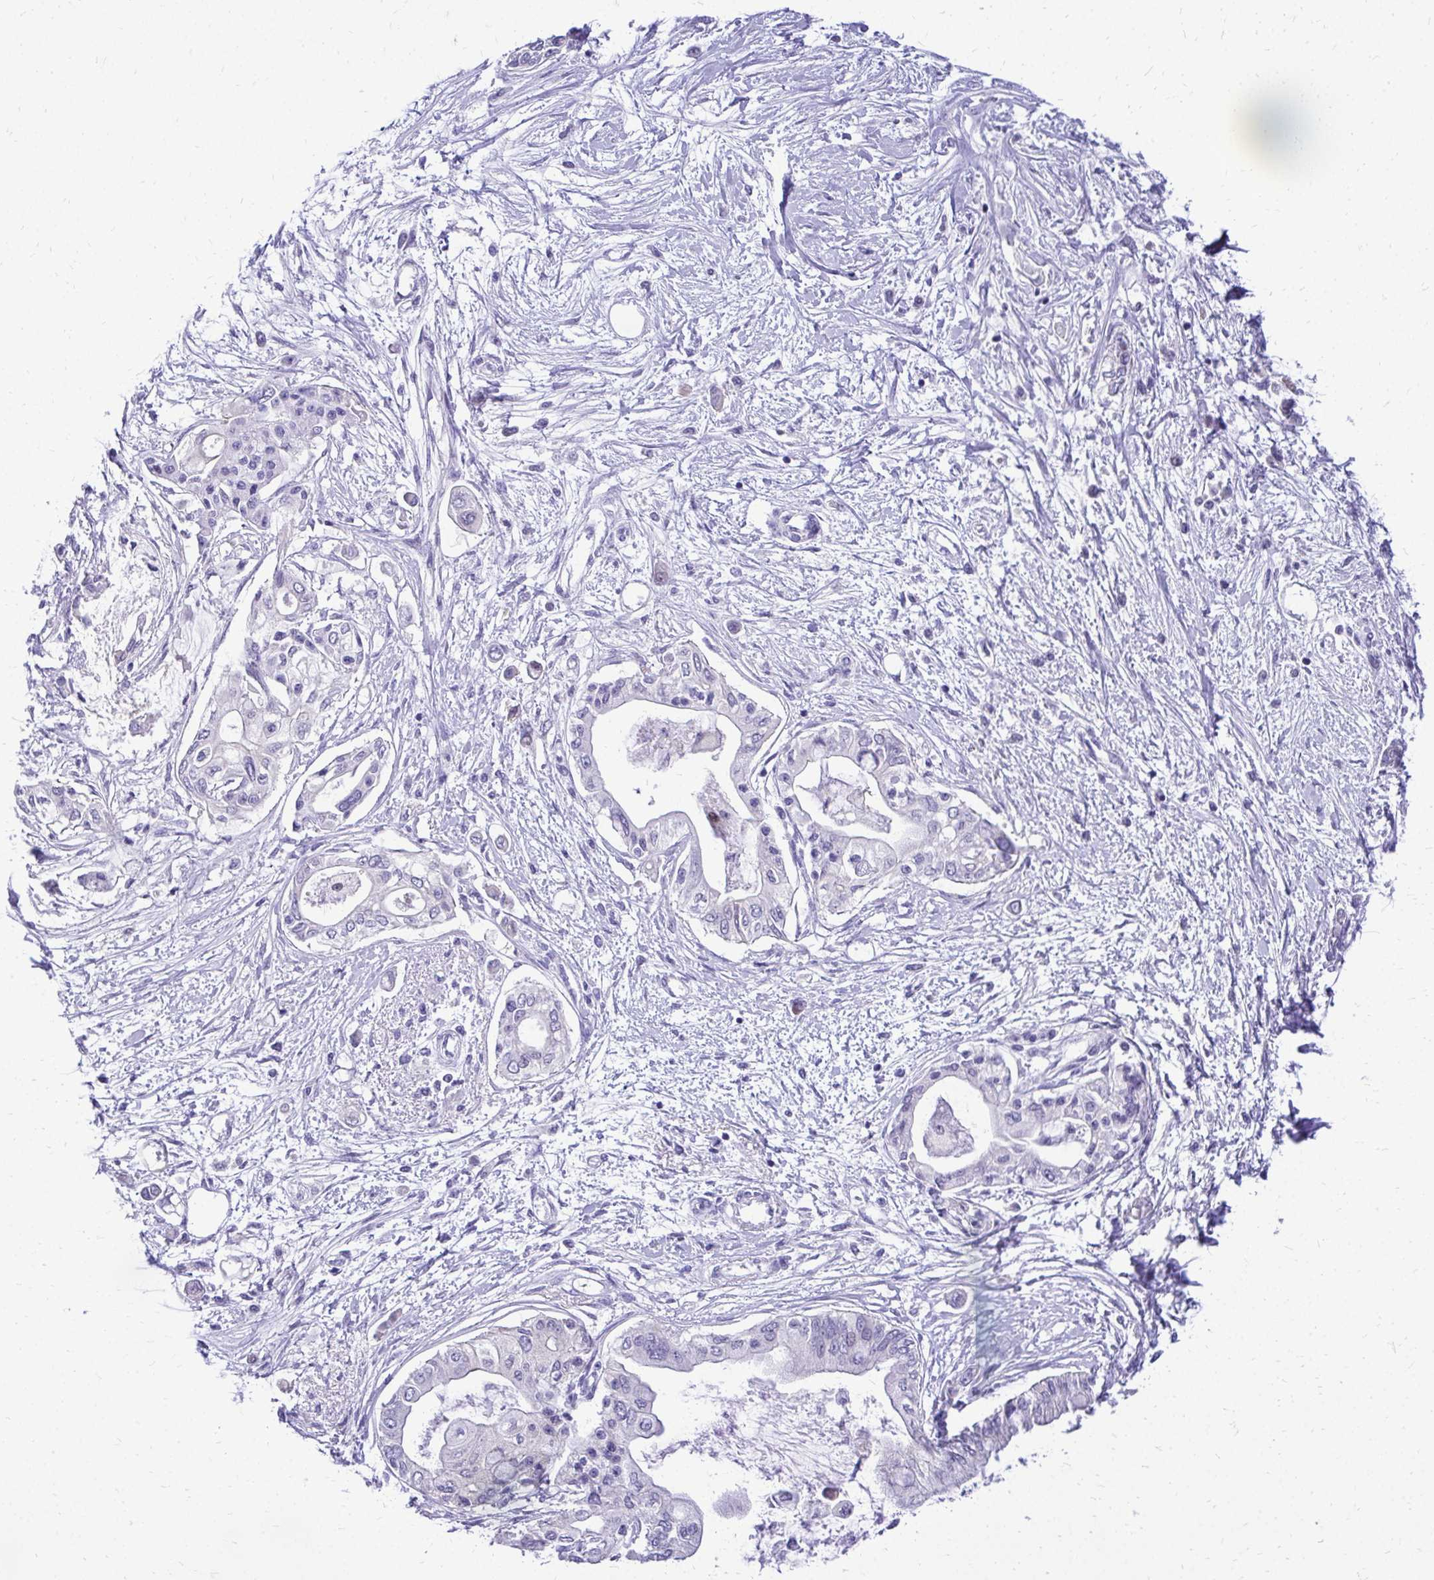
{"staining": {"intensity": "negative", "quantity": "none", "location": "none"}, "tissue": "pancreatic cancer", "cell_type": "Tumor cells", "image_type": "cancer", "snomed": [{"axis": "morphology", "description": "Adenocarcinoma, NOS"}, {"axis": "topography", "description": "Pancreas"}], "caption": "The histopathology image exhibits no significant expression in tumor cells of pancreatic cancer (adenocarcinoma).", "gene": "ZSWIM9", "patient": {"sex": "female", "age": 77}}